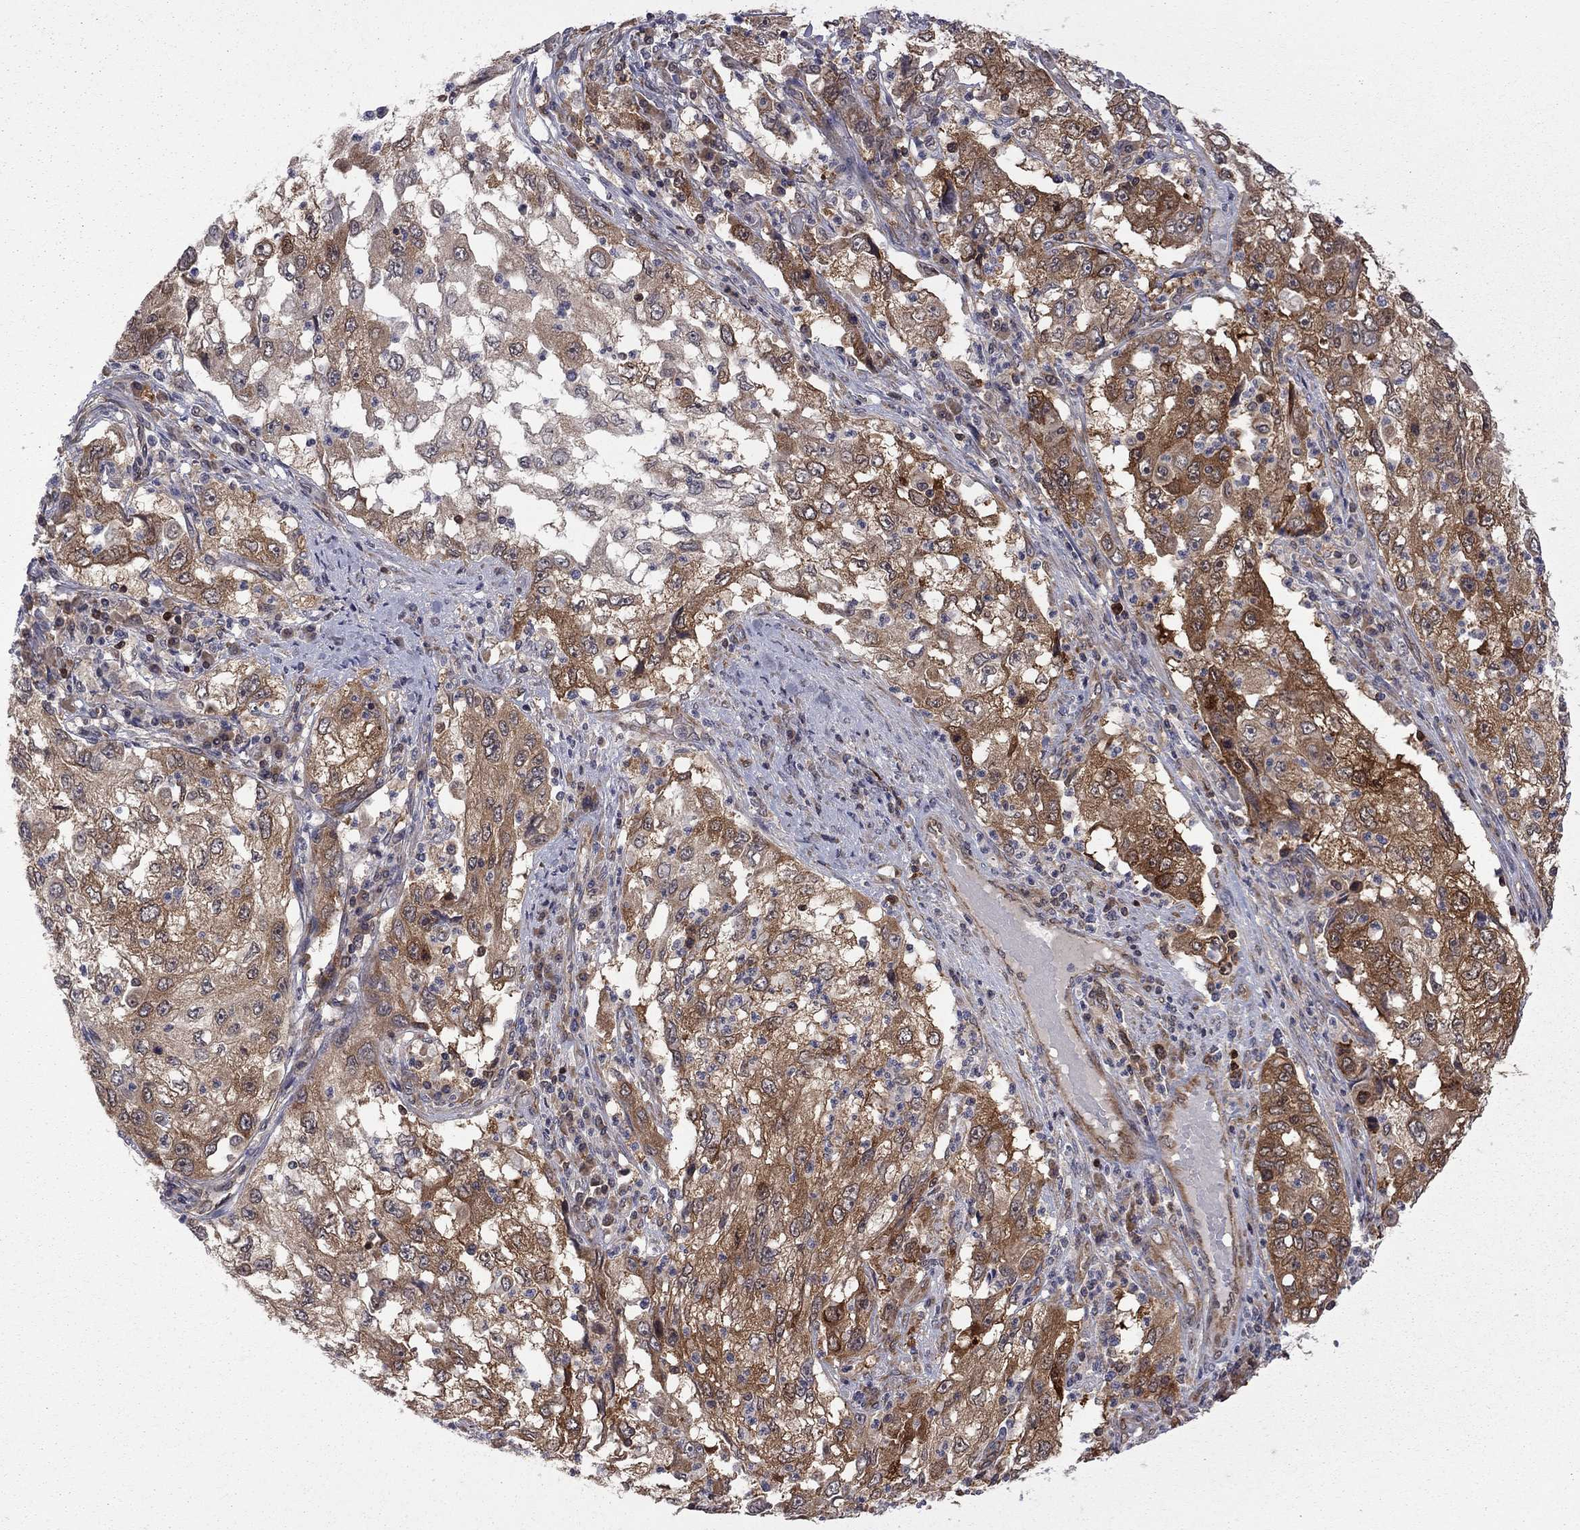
{"staining": {"intensity": "strong", "quantity": ">75%", "location": "cytoplasmic/membranous"}, "tissue": "cervical cancer", "cell_type": "Tumor cells", "image_type": "cancer", "snomed": [{"axis": "morphology", "description": "Squamous cell carcinoma, NOS"}, {"axis": "topography", "description": "Cervix"}], "caption": "Human cervical cancer (squamous cell carcinoma) stained with a brown dye exhibits strong cytoplasmic/membranous positive staining in approximately >75% of tumor cells.", "gene": "NAA50", "patient": {"sex": "female", "age": 36}}